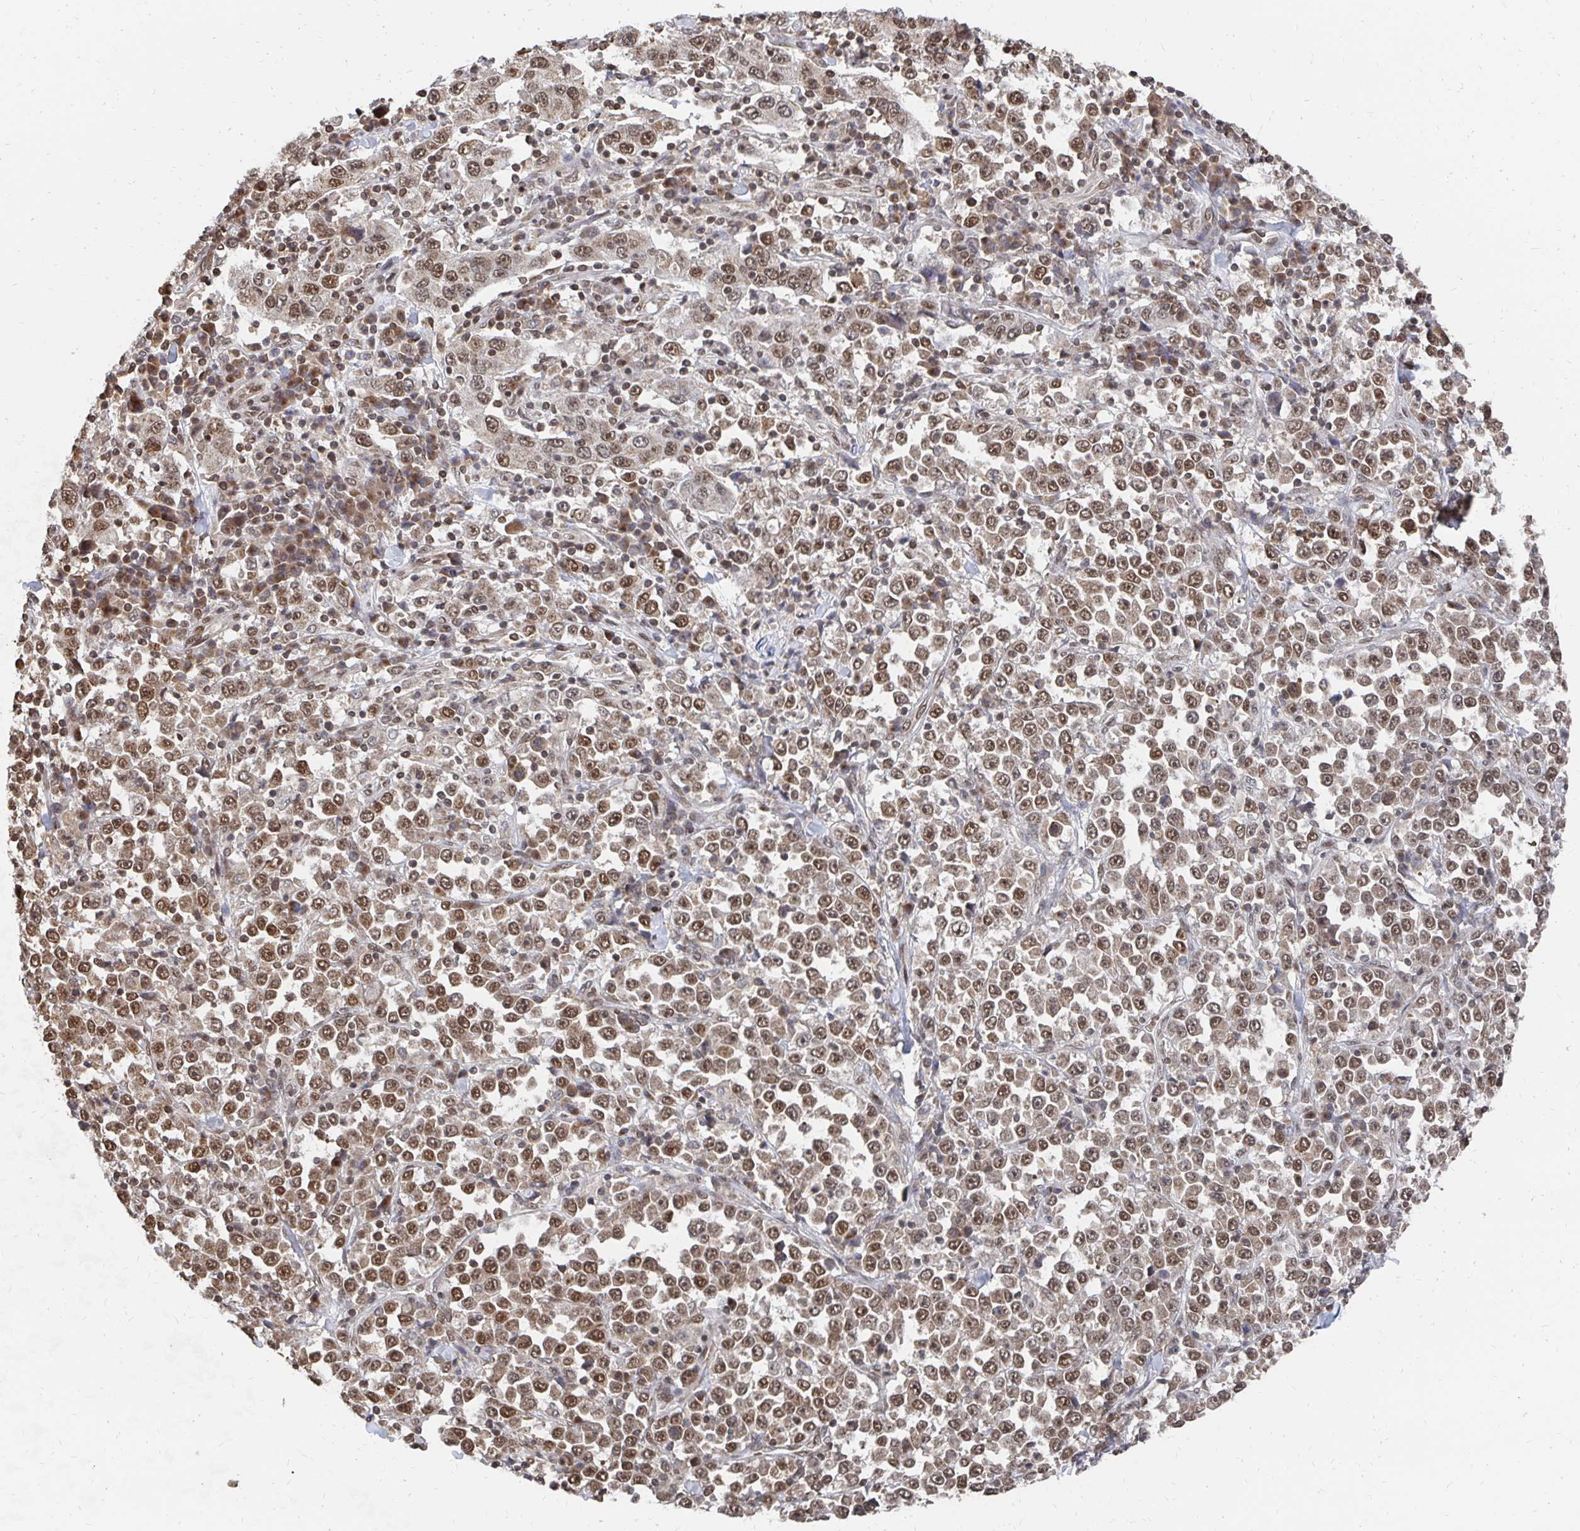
{"staining": {"intensity": "moderate", "quantity": ">75%", "location": "nuclear"}, "tissue": "stomach cancer", "cell_type": "Tumor cells", "image_type": "cancer", "snomed": [{"axis": "morphology", "description": "Normal tissue, NOS"}, {"axis": "morphology", "description": "Adenocarcinoma, NOS"}, {"axis": "topography", "description": "Stomach, upper"}, {"axis": "topography", "description": "Stomach"}], "caption": "Immunohistochemical staining of human adenocarcinoma (stomach) reveals medium levels of moderate nuclear protein staining in about >75% of tumor cells.", "gene": "GTF3C6", "patient": {"sex": "male", "age": 59}}